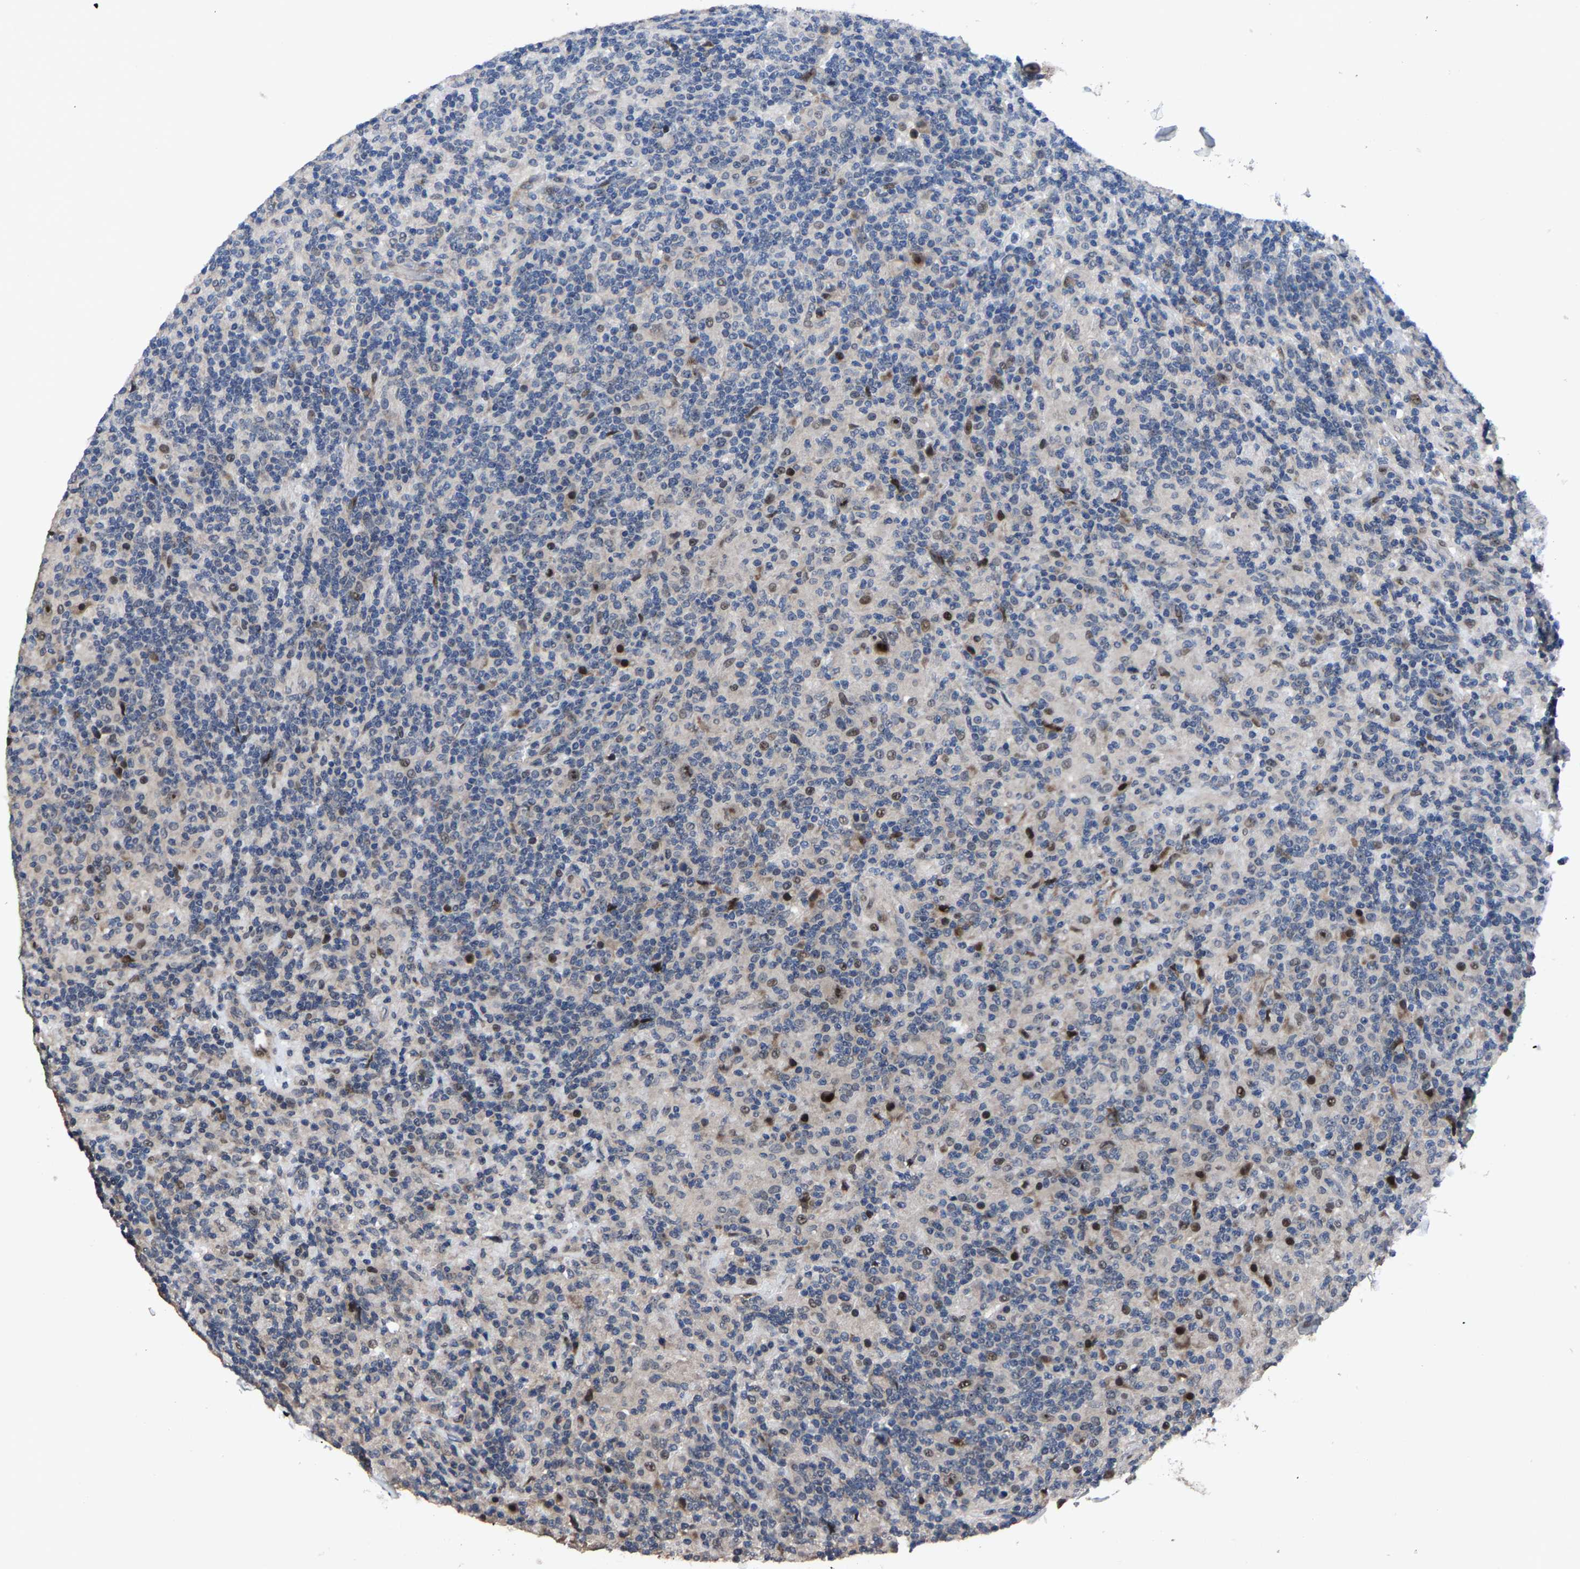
{"staining": {"intensity": "weak", "quantity": "<25%", "location": "nuclear"}, "tissue": "lymphoma", "cell_type": "Tumor cells", "image_type": "cancer", "snomed": [{"axis": "morphology", "description": "Hodgkin's disease, NOS"}, {"axis": "topography", "description": "Lymph node"}], "caption": "Tumor cells show no significant protein positivity in Hodgkin's disease.", "gene": "HAUS6", "patient": {"sex": "male", "age": 70}}